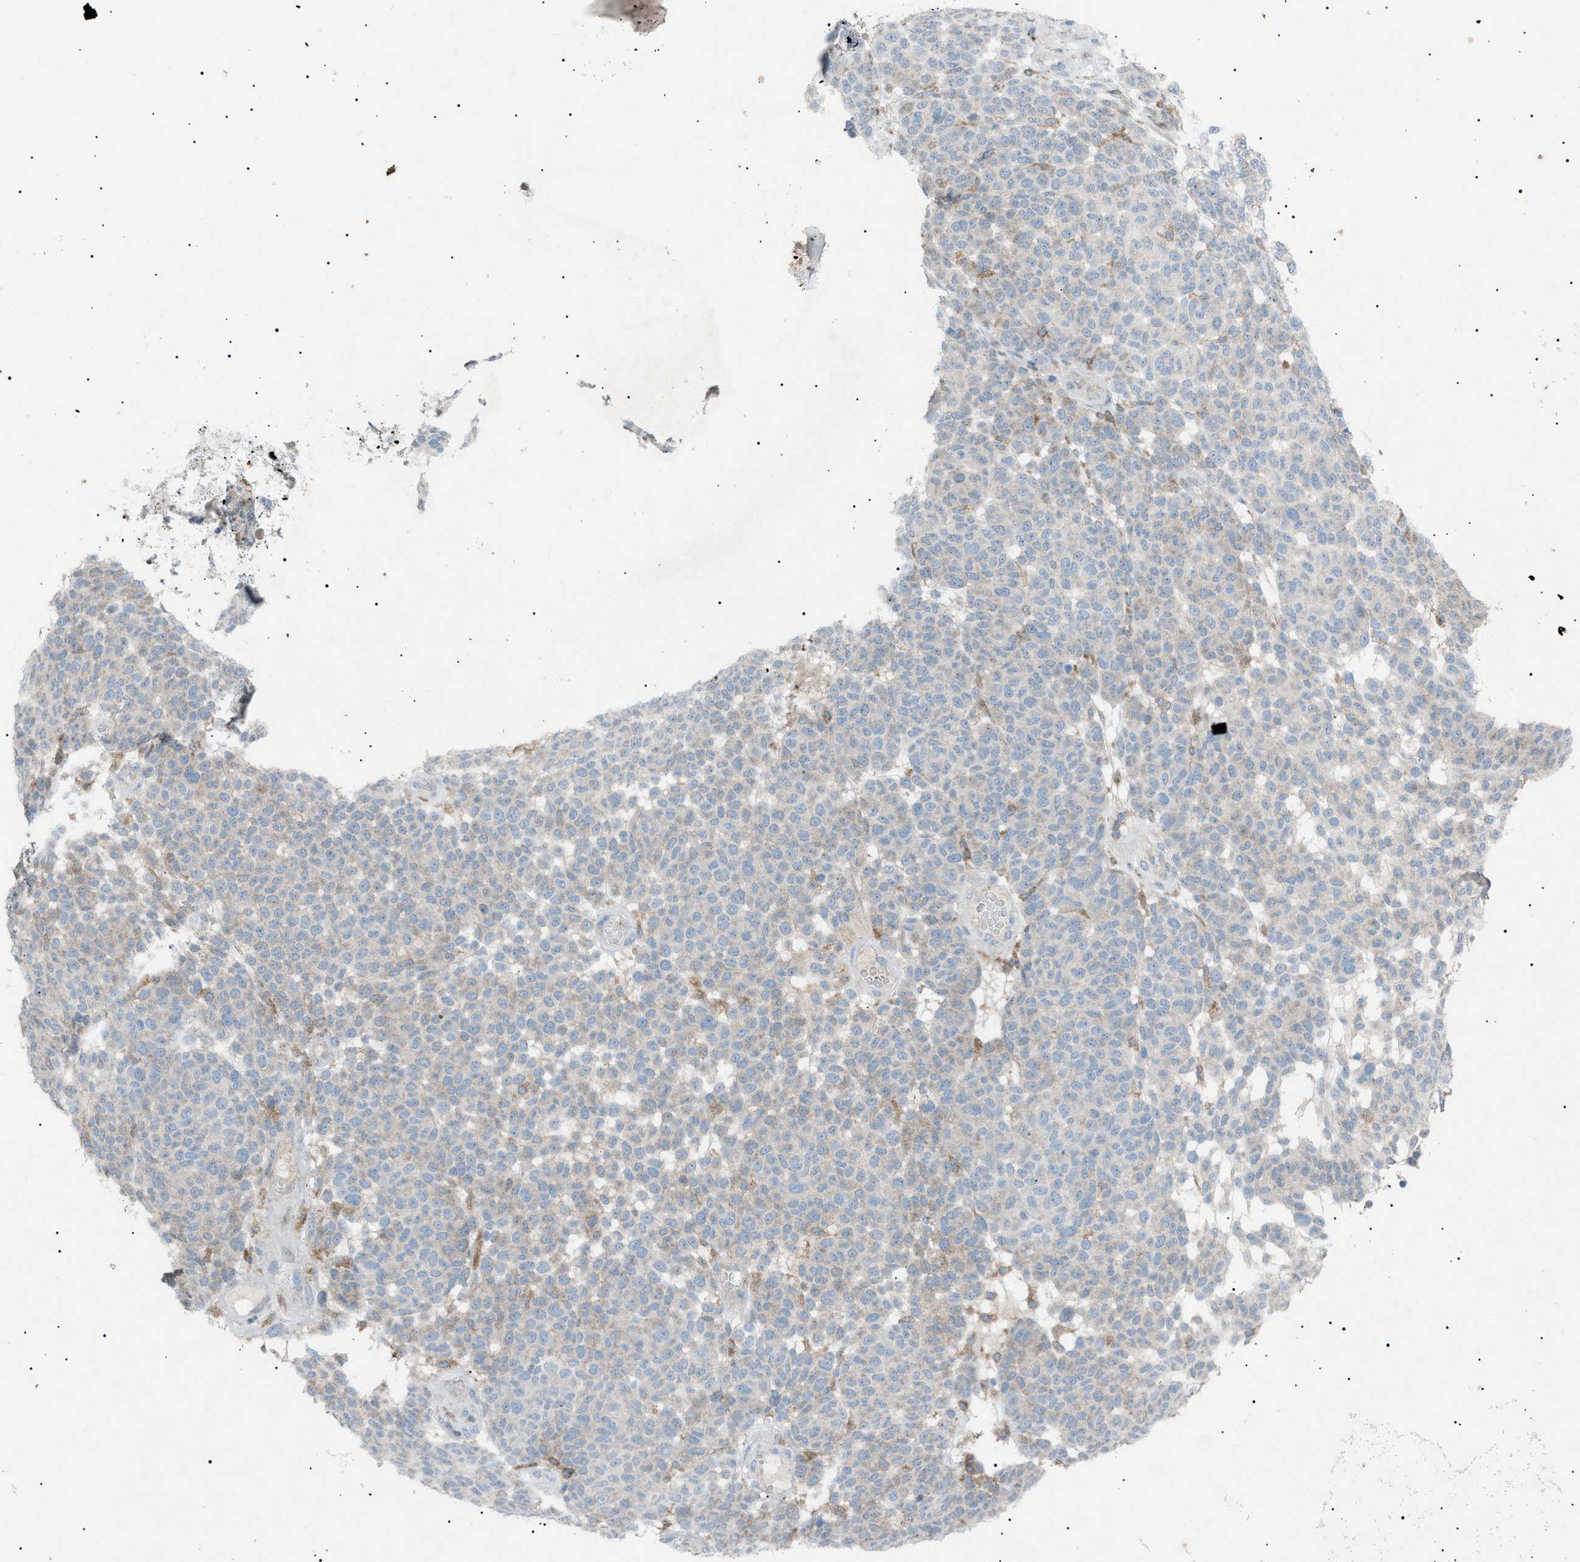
{"staining": {"intensity": "negative", "quantity": "none", "location": "none"}, "tissue": "melanoma", "cell_type": "Tumor cells", "image_type": "cancer", "snomed": [{"axis": "morphology", "description": "Malignant melanoma, NOS"}, {"axis": "topography", "description": "Skin"}], "caption": "An immunohistochemistry (IHC) micrograph of malignant melanoma is shown. There is no staining in tumor cells of malignant melanoma.", "gene": "BTK", "patient": {"sex": "male", "age": 59}}